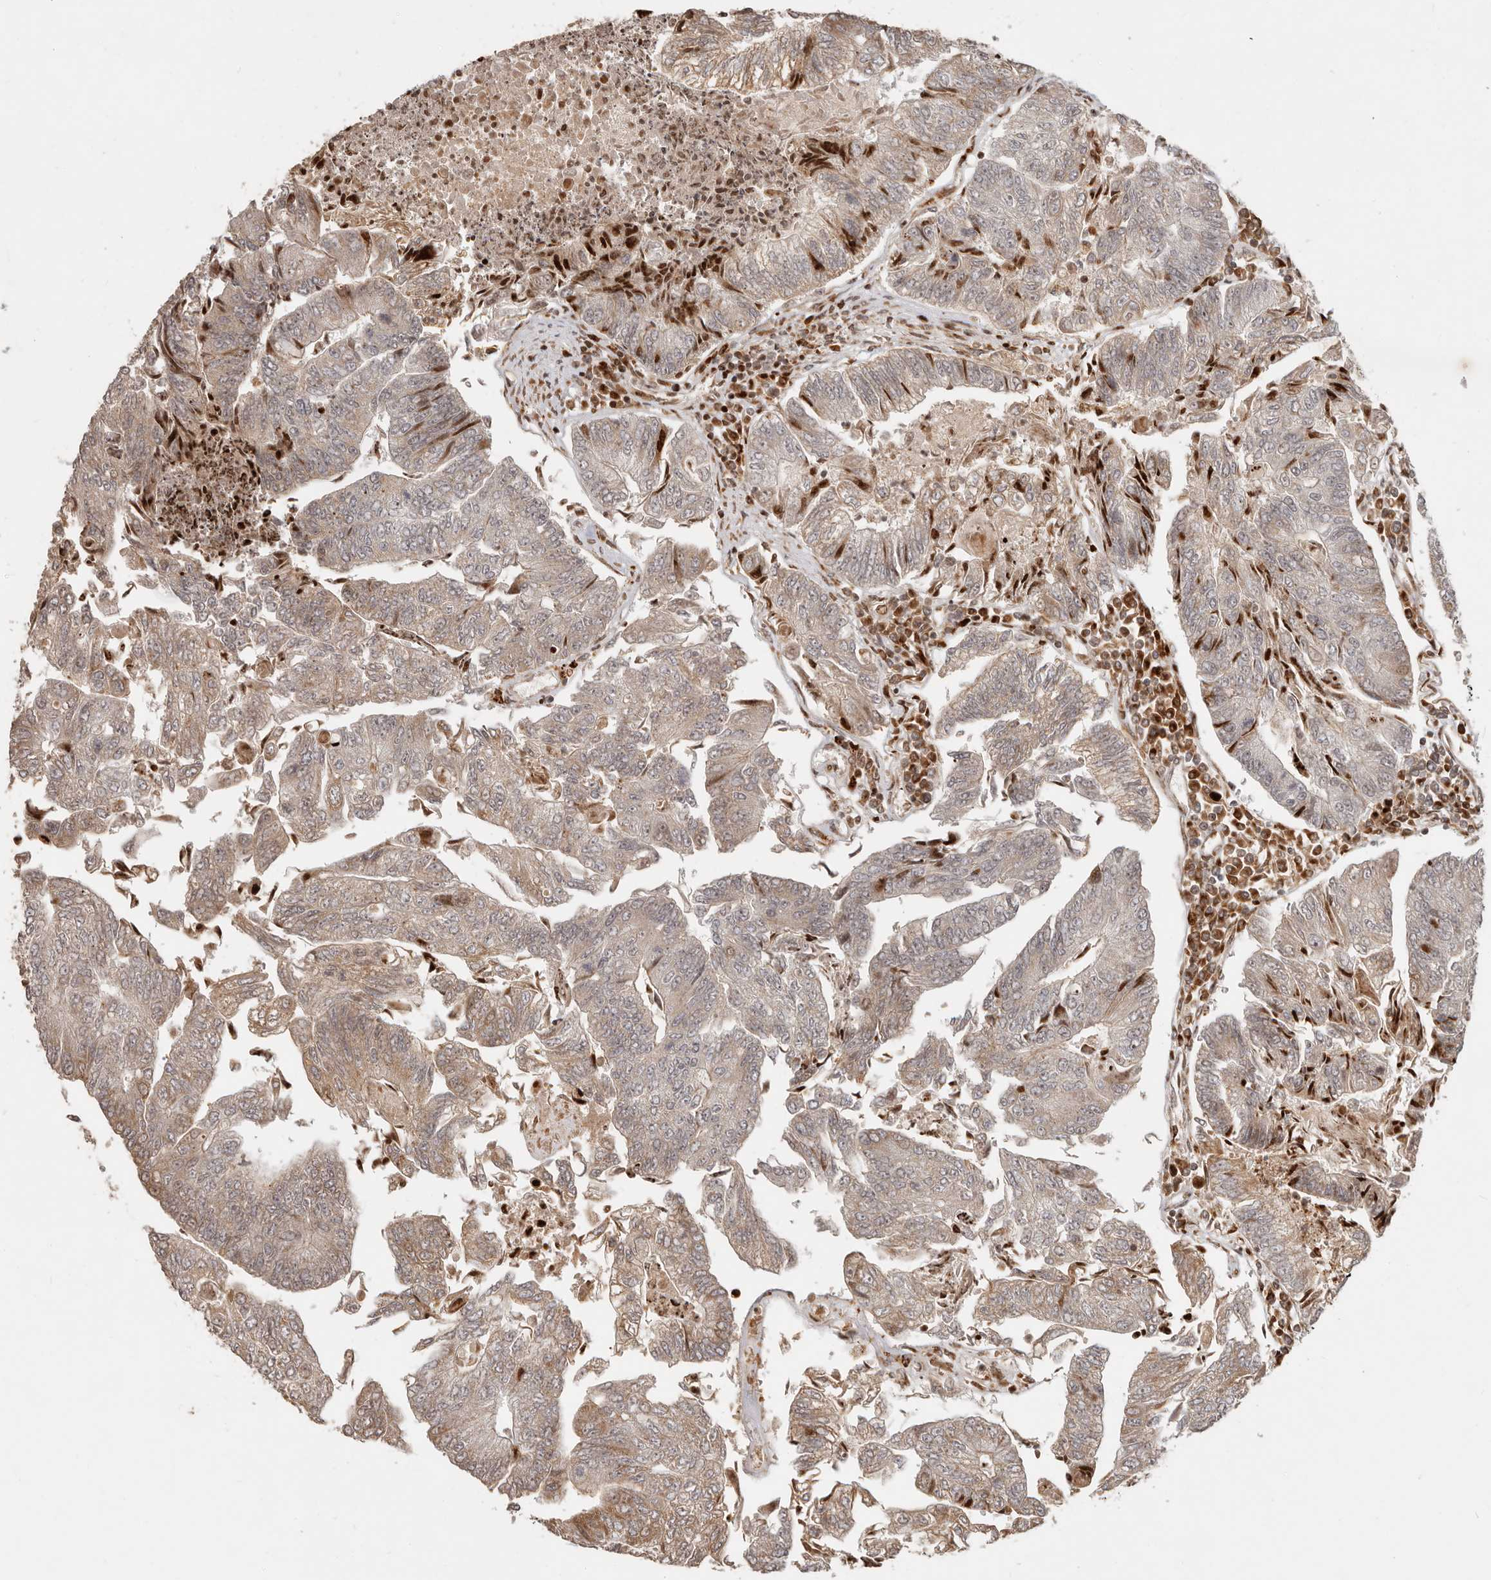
{"staining": {"intensity": "strong", "quantity": "<25%", "location": "cytoplasmic/membranous,nuclear"}, "tissue": "colorectal cancer", "cell_type": "Tumor cells", "image_type": "cancer", "snomed": [{"axis": "morphology", "description": "Adenocarcinoma, NOS"}, {"axis": "topography", "description": "Colon"}], "caption": "Approximately <25% of tumor cells in colorectal cancer (adenocarcinoma) demonstrate strong cytoplasmic/membranous and nuclear protein positivity as visualized by brown immunohistochemical staining.", "gene": "TRIM4", "patient": {"sex": "female", "age": 67}}